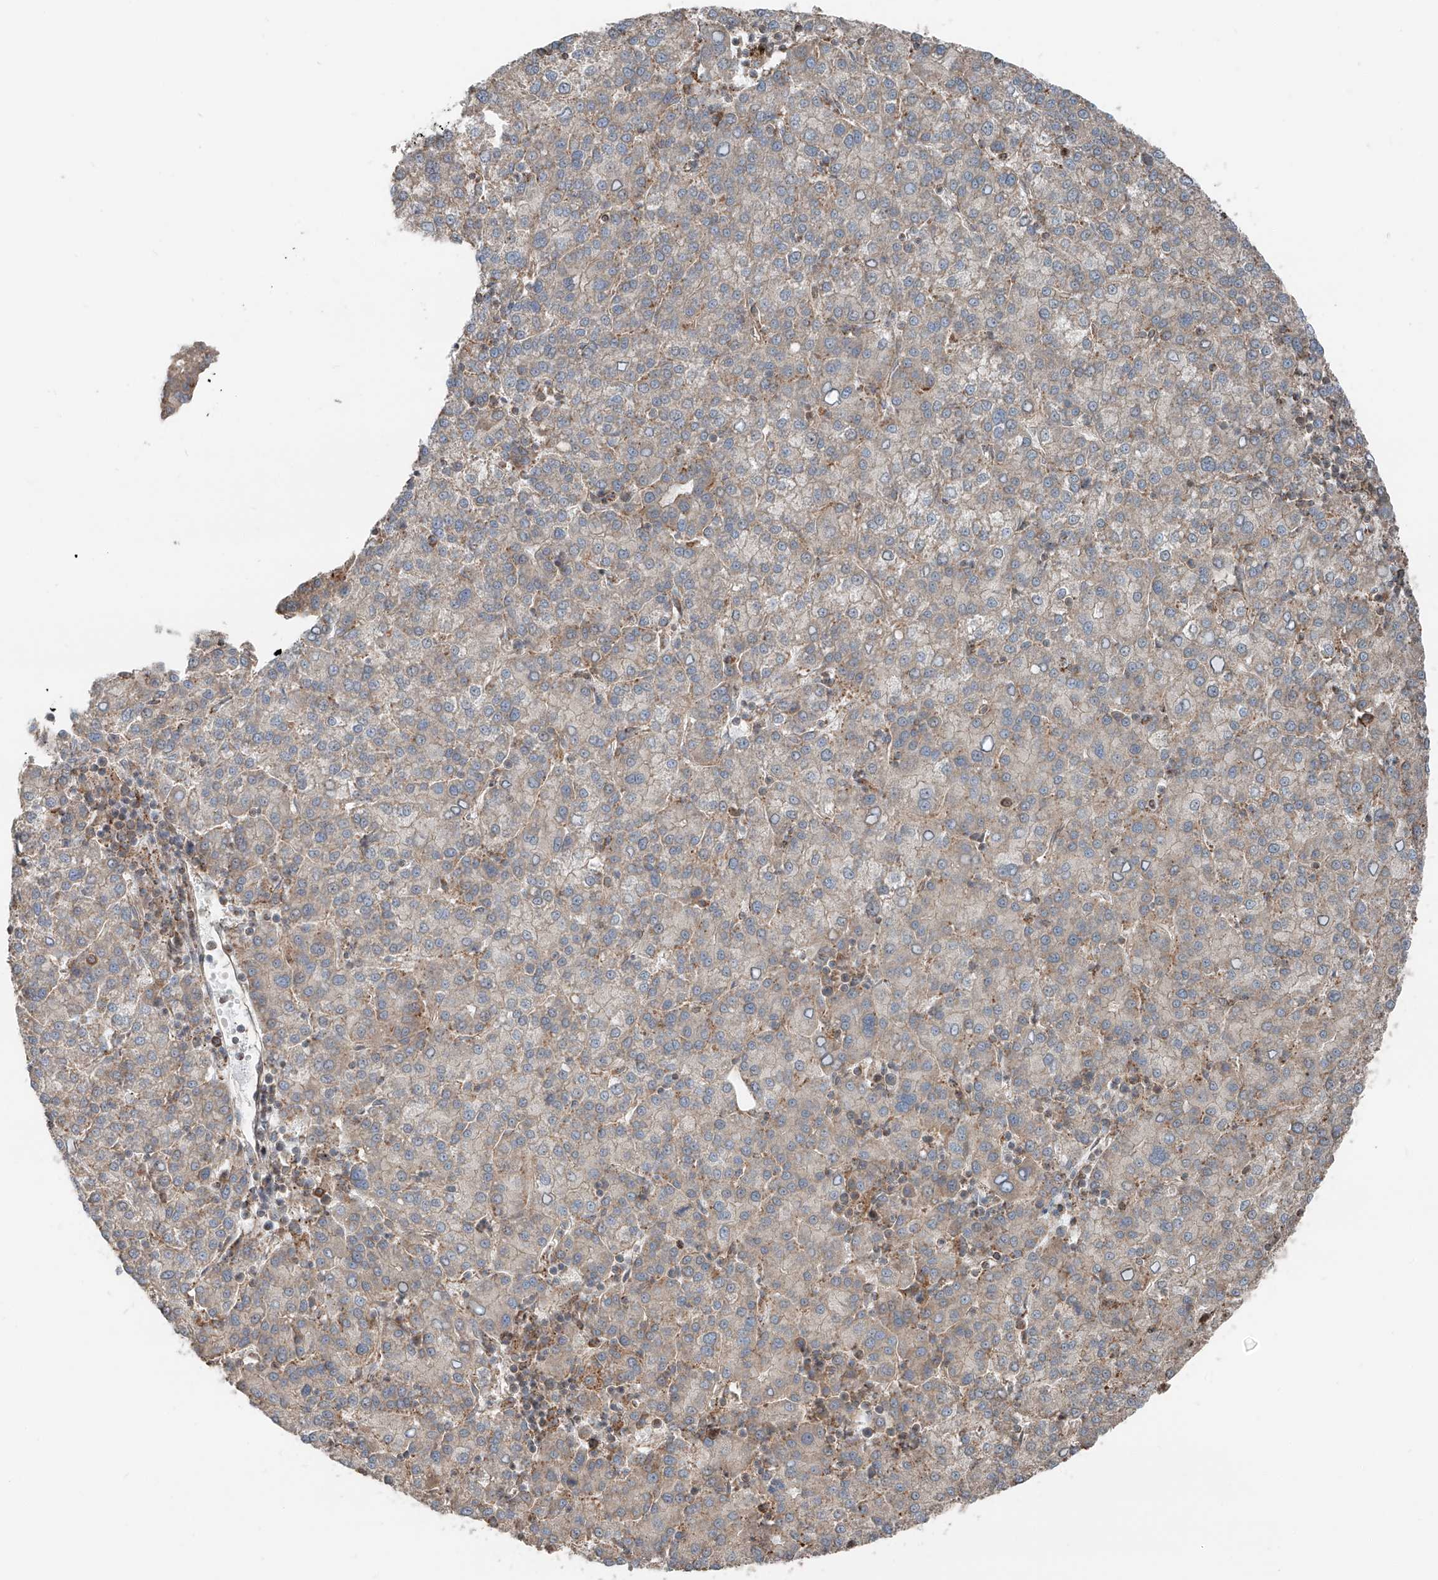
{"staining": {"intensity": "weak", "quantity": ">75%", "location": "cytoplasmic/membranous"}, "tissue": "liver cancer", "cell_type": "Tumor cells", "image_type": "cancer", "snomed": [{"axis": "morphology", "description": "Carcinoma, Hepatocellular, NOS"}, {"axis": "topography", "description": "Liver"}], "caption": "The image demonstrates staining of hepatocellular carcinoma (liver), revealing weak cytoplasmic/membranous protein expression (brown color) within tumor cells.", "gene": "CEP162", "patient": {"sex": "female", "age": 58}}